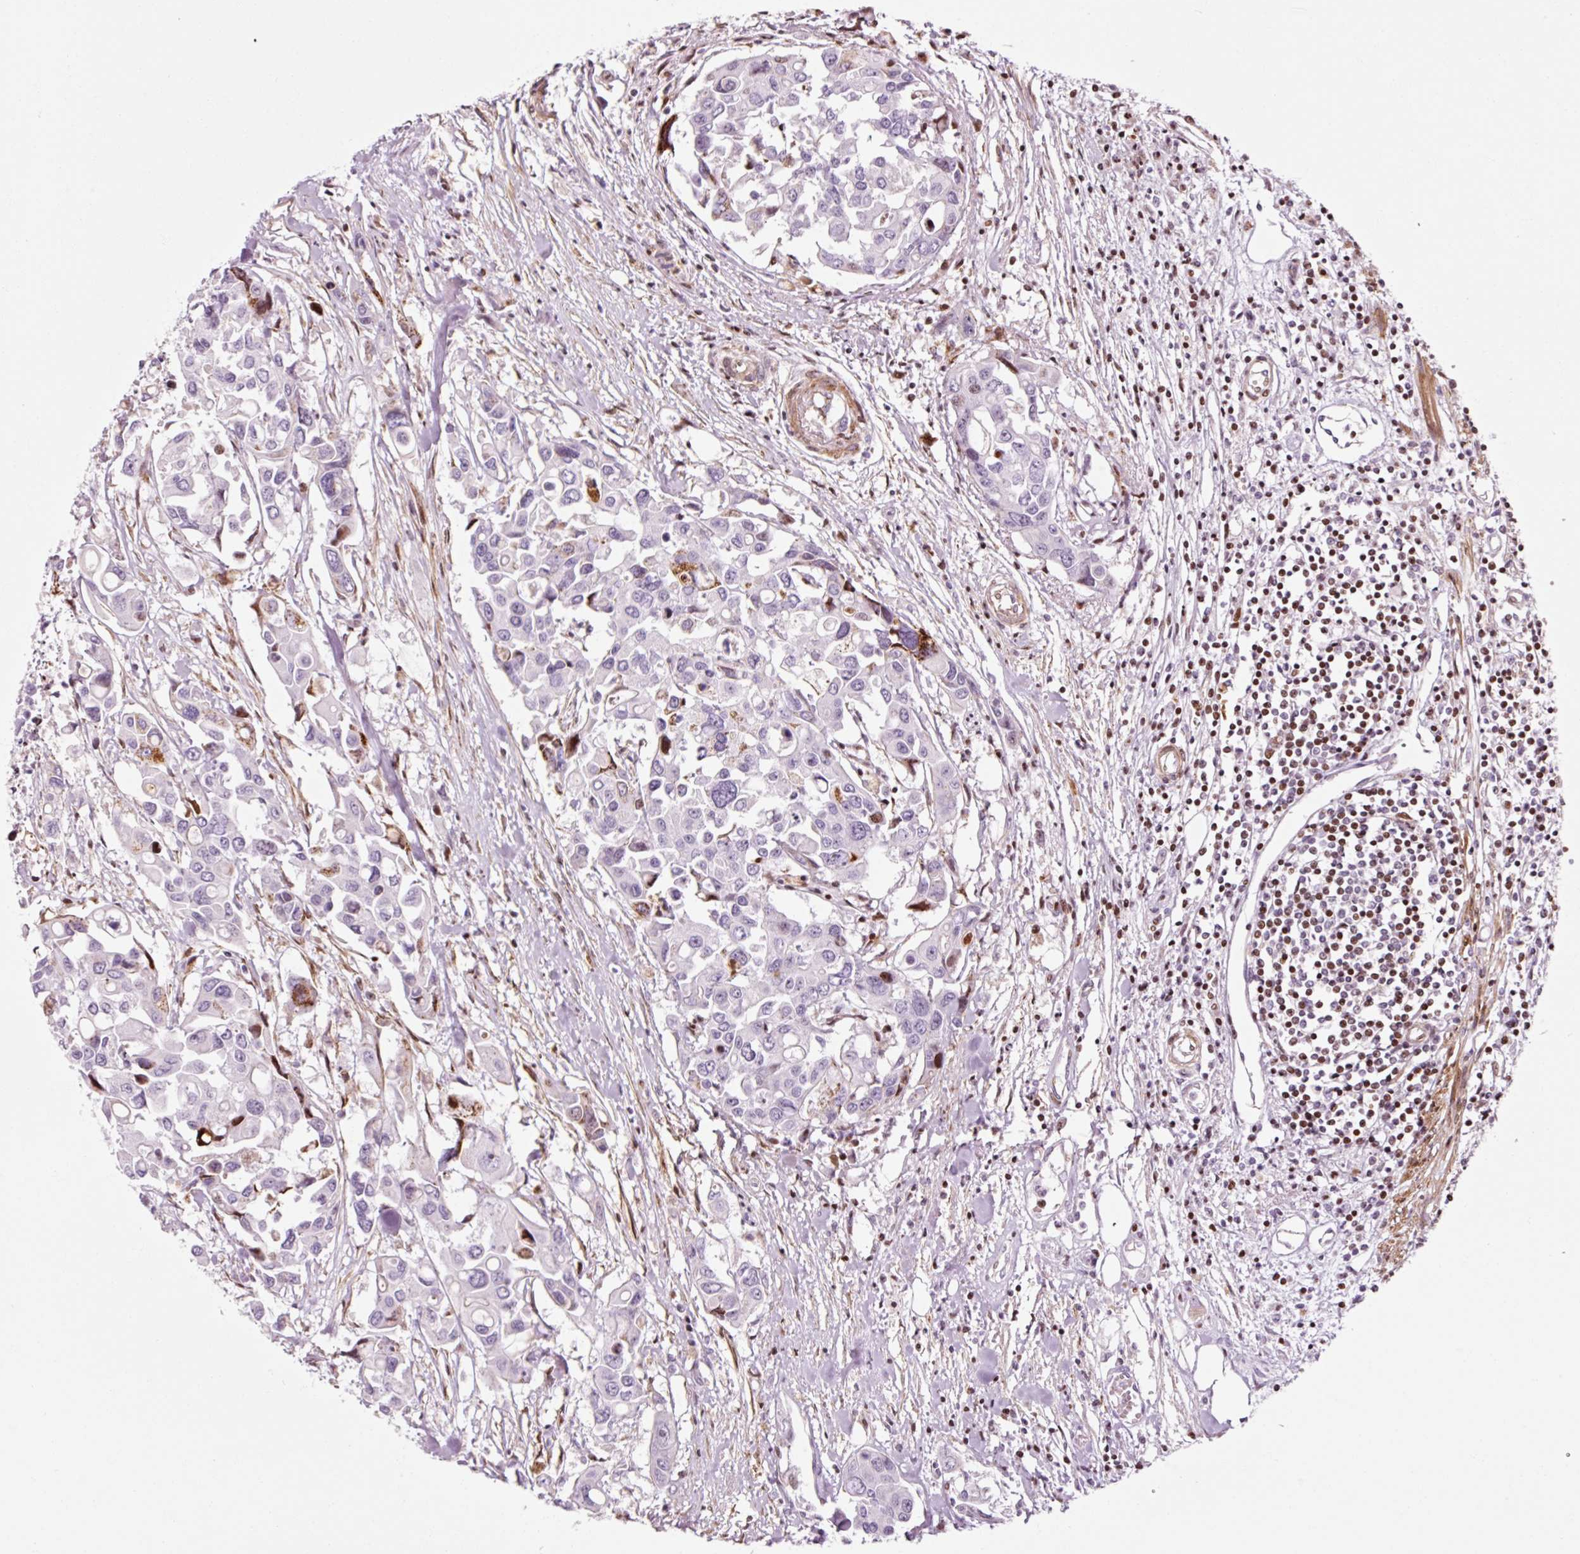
{"staining": {"intensity": "negative", "quantity": "none", "location": "none"}, "tissue": "colorectal cancer", "cell_type": "Tumor cells", "image_type": "cancer", "snomed": [{"axis": "morphology", "description": "Adenocarcinoma, NOS"}, {"axis": "topography", "description": "Colon"}], "caption": "There is no significant expression in tumor cells of adenocarcinoma (colorectal). The staining is performed using DAB brown chromogen with nuclei counter-stained in using hematoxylin.", "gene": "ANKRD20A1", "patient": {"sex": "male", "age": 77}}